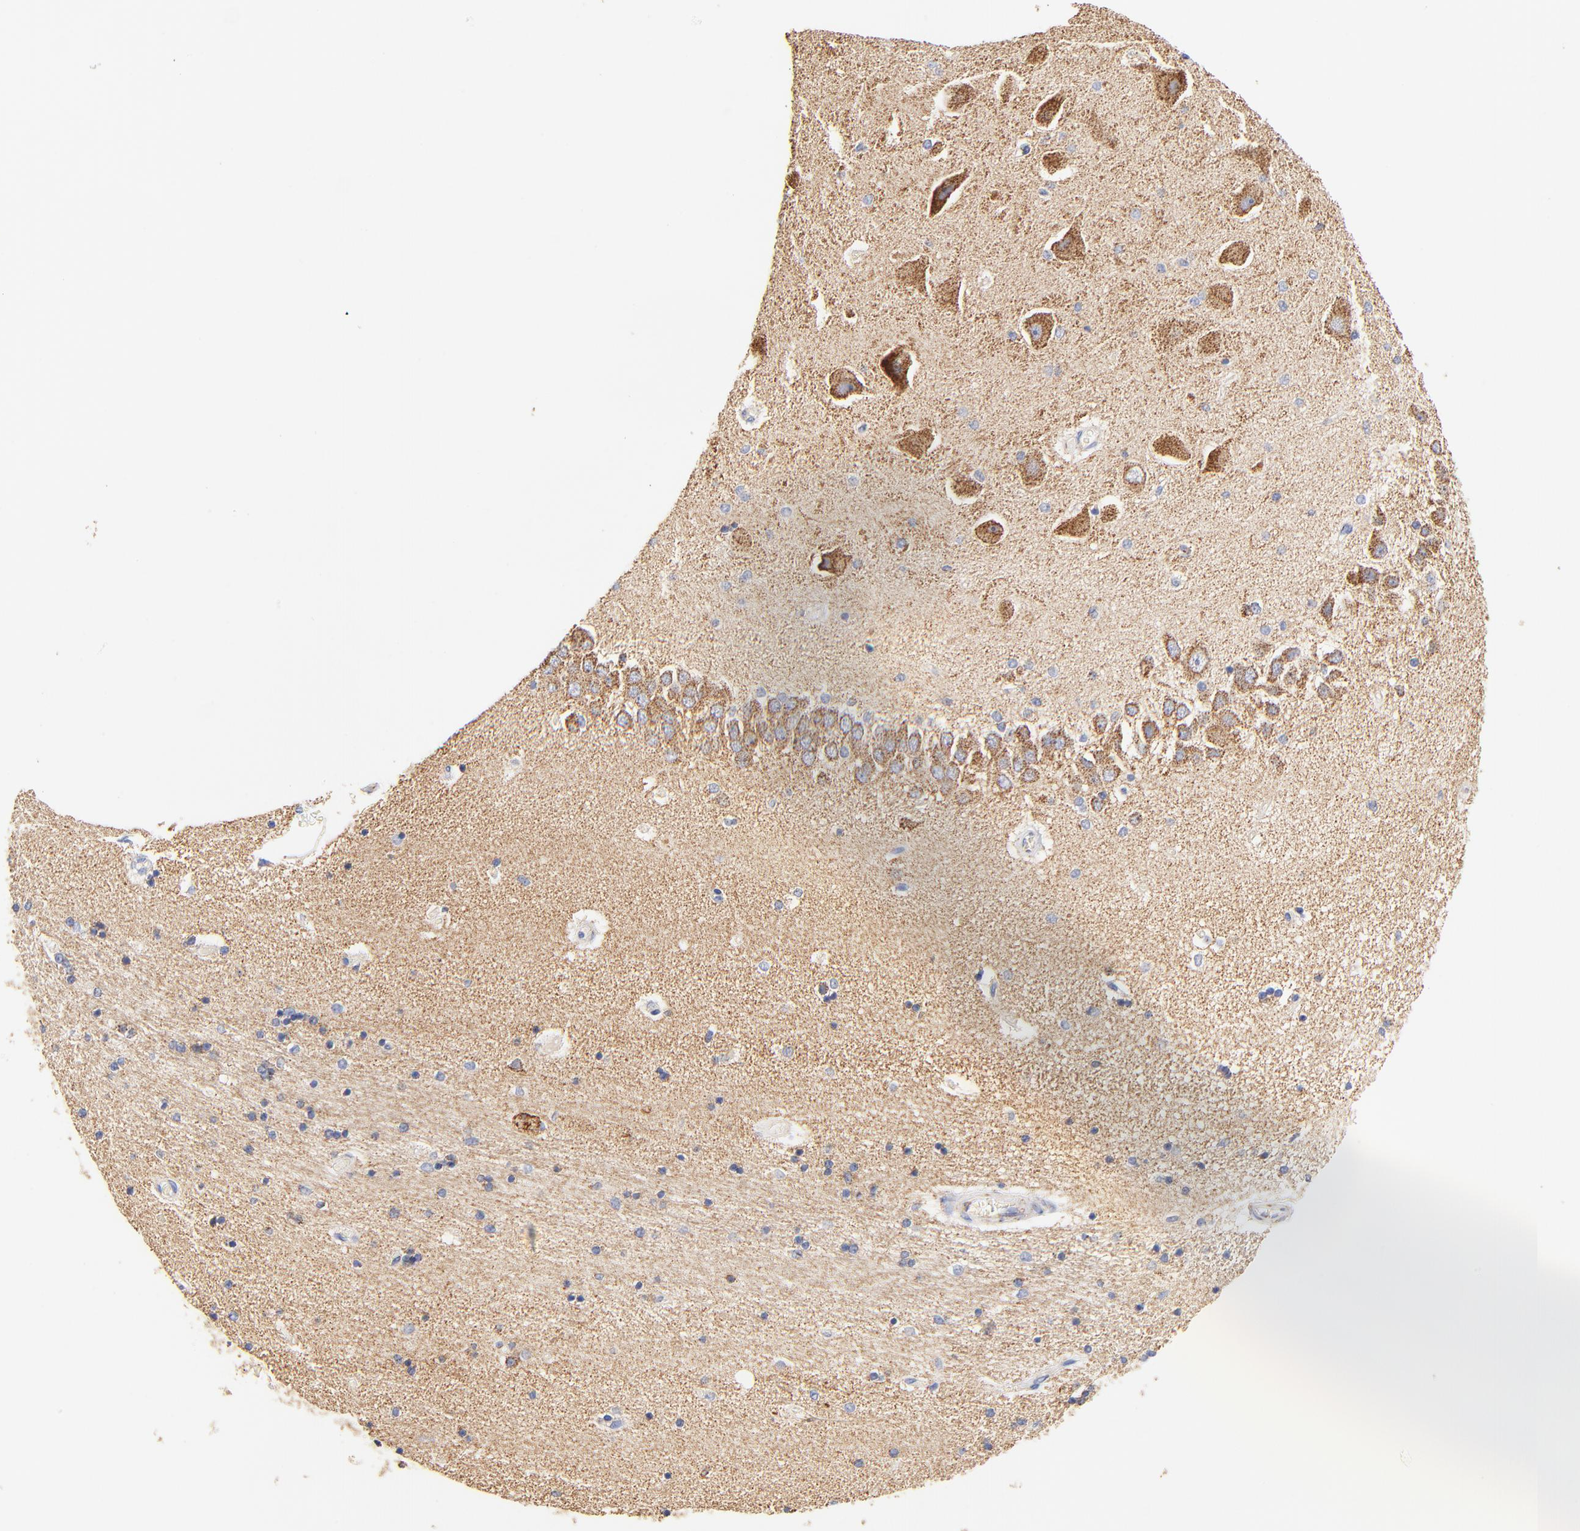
{"staining": {"intensity": "negative", "quantity": "none", "location": "none"}, "tissue": "hippocampus", "cell_type": "Glial cells", "image_type": "normal", "snomed": [{"axis": "morphology", "description": "Normal tissue, NOS"}, {"axis": "topography", "description": "Hippocampus"}], "caption": "The micrograph shows no staining of glial cells in benign hippocampus. (DAB immunohistochemistry (IHC) visualized using brightfield microscopy, high magnification).", "gene": "ATP5F1D", "patient": {"sex": "female", "age": 54}}